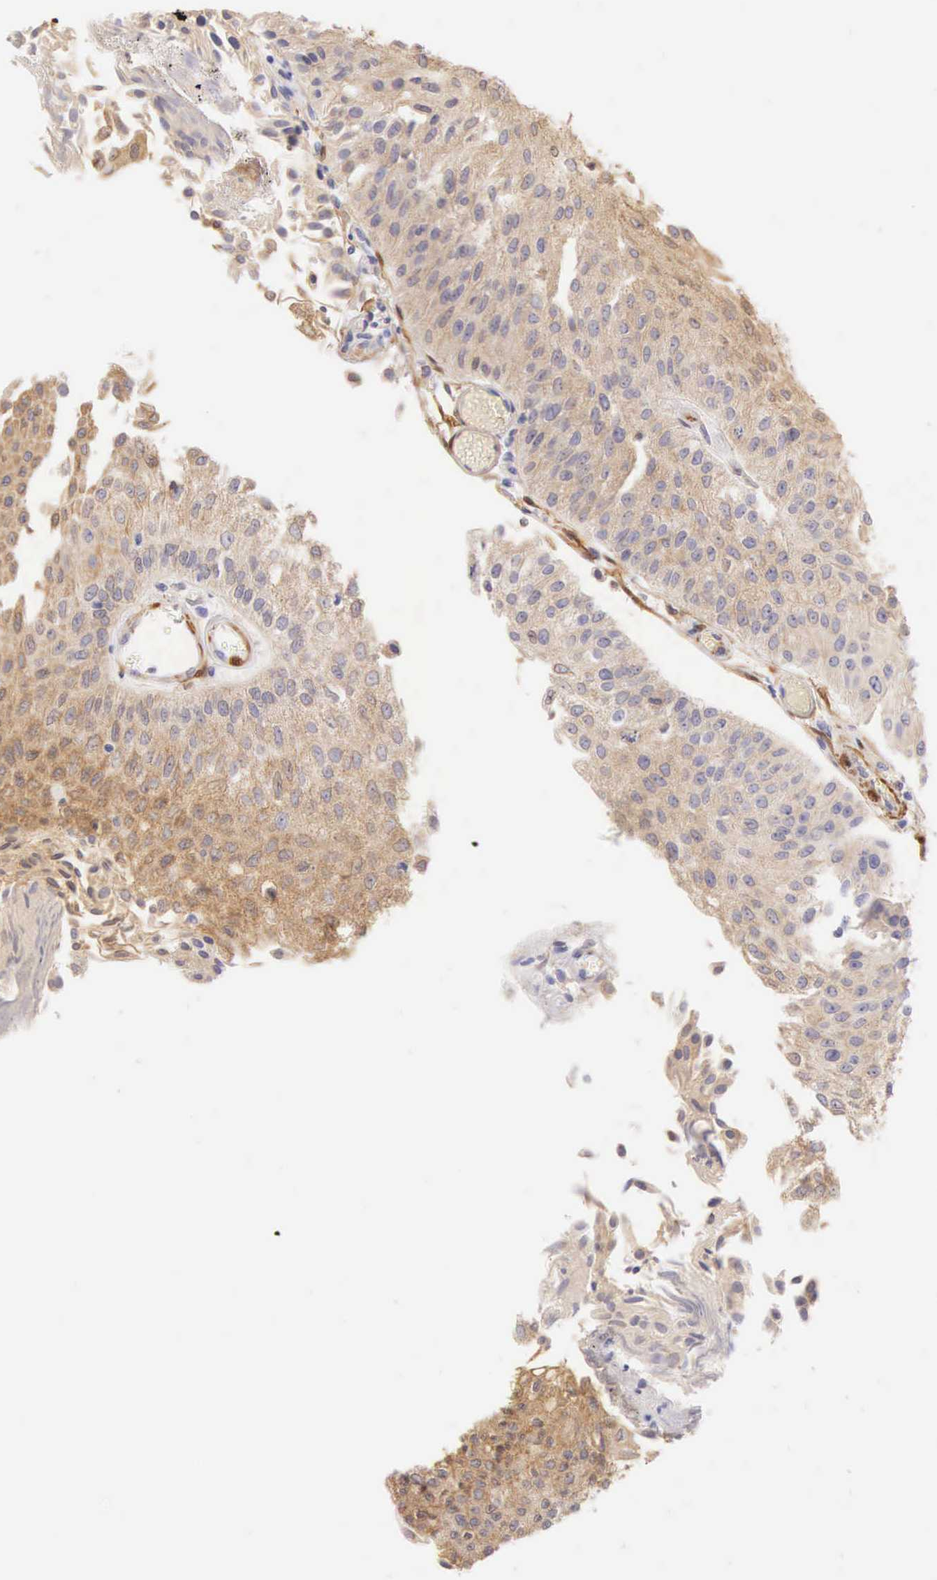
{"staining": {"intensity": "weak", "quantity": "25%-75%", "location": "cytoplasmic/membranous"}, "tissue": "urothelial cancer", "cell_type": "Tumor cells", "image_type": "cancer", "snomed": [{"axis": "morphology", "description": "Urothelial carcinoma, Low grade"}, {"axis": "topography", "description": "Urinary bladder"}], "caption": "An immunohistochemistry (IHC) image of tumor tissue is shown. Protein staining in brown labels weak cytoplasmic/membranous positivity in urothelial cancer within tumor cells.", "gene": "CNN1", "patient": {"sex": "male", "age": 86}}